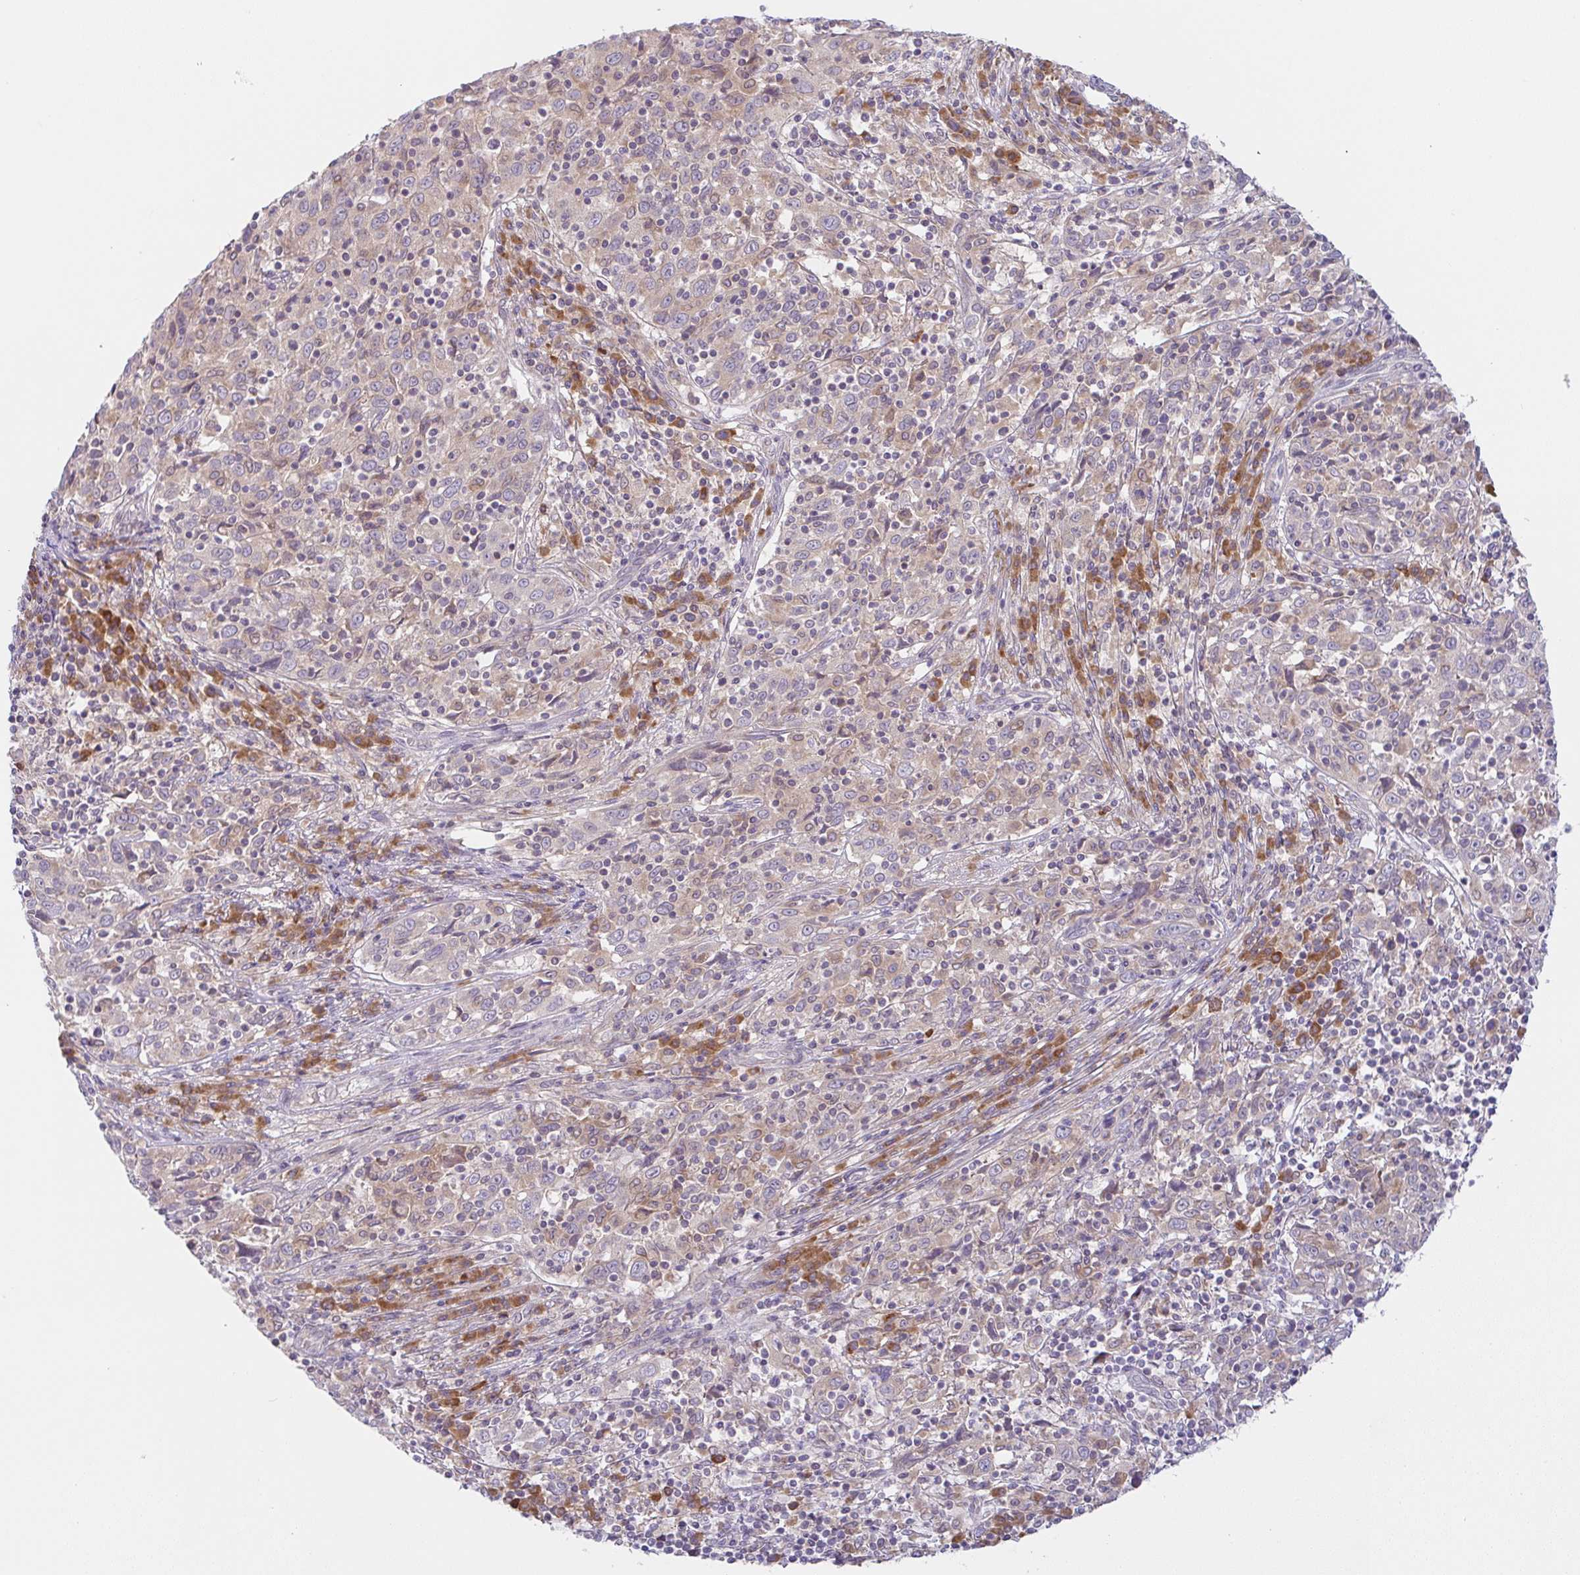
{"staining": {"intensity": "weak", "quantity": "<25%", "location": "cytoplasmic/membranous"}, "tissue": "cervical cancer", "cell_type": "Tumor cells", "image_type": "cancer", "snomed": [{"axis": "morphology", "description": "Squamous cell carcinoma, NOS"}, {"axis": "topography", "description": "Cervix"}], "caption": "High power microscopy image of an immunohistochemistry (IHC) histopathology image of cervical cancer (squamous cell carcinoma), revealing no significant expression in tumor cells. (Brightfield microscopy of DAB IHC at high magnification).", "gene": "DERL2", "patient": {"sex": "female", "age": 46}}